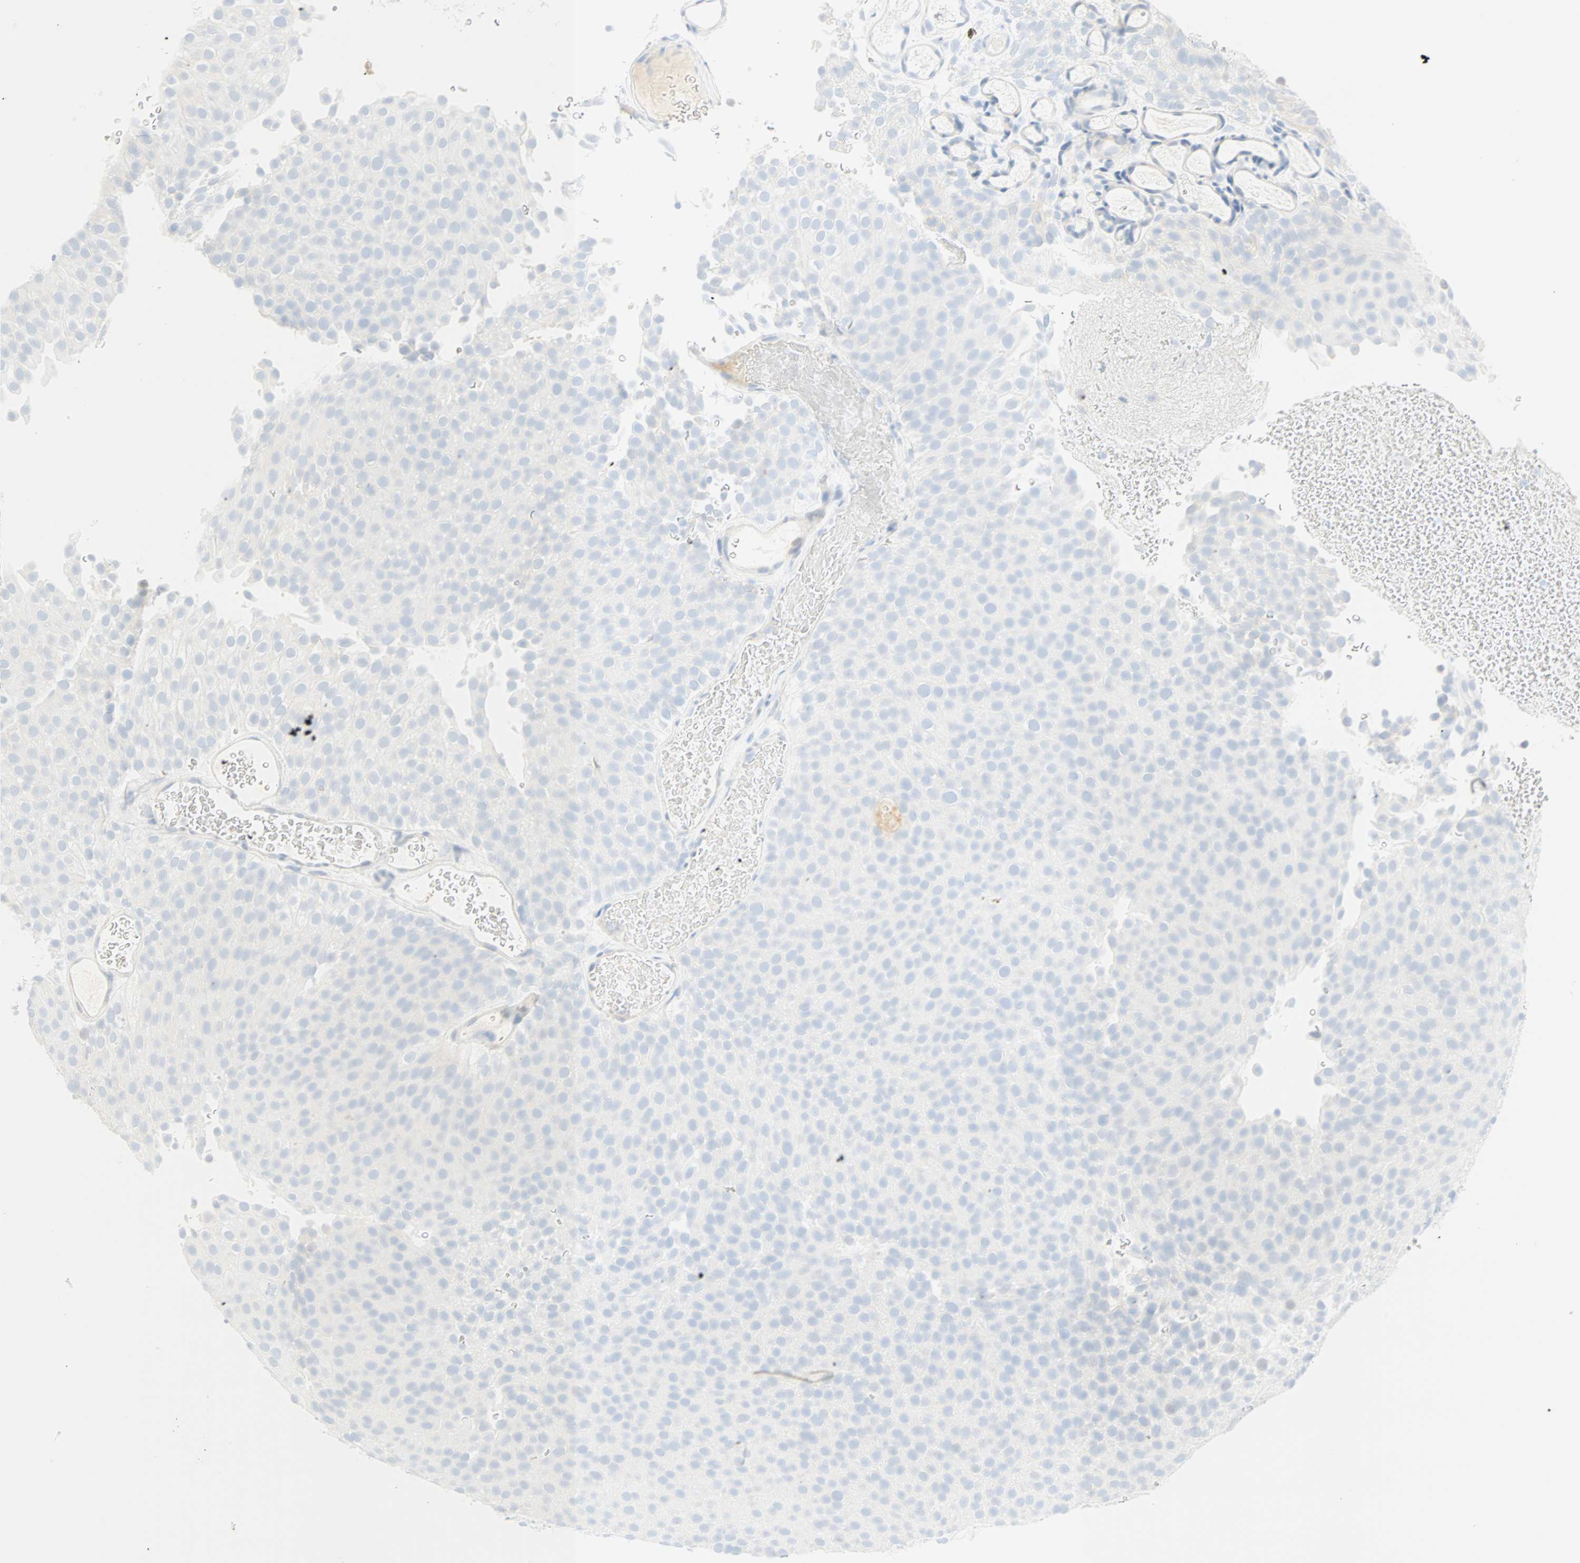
{"staining": {"intensity": "negative", "quantity": "none", "location": "none"}, "tissue": "urothelial cancer", "cell_type": "Tumor cells", "image_type": "cancer", "snomed": [{"axis": "morphology", "description": "Urothelial carcinoma, Low grade"}, {"axis": "topography", "description": "Urinary bladder"}], "caption": "DAB (3,3'-diaminobenzidine) immunohistochemical staining of urothelial cancer demonstrates no significant staining in tumor cells. (IHC, brightfield microscopy, high magnification).", "gene": "SELENBP1", "patient": {"sex": "male", "age": 78}}